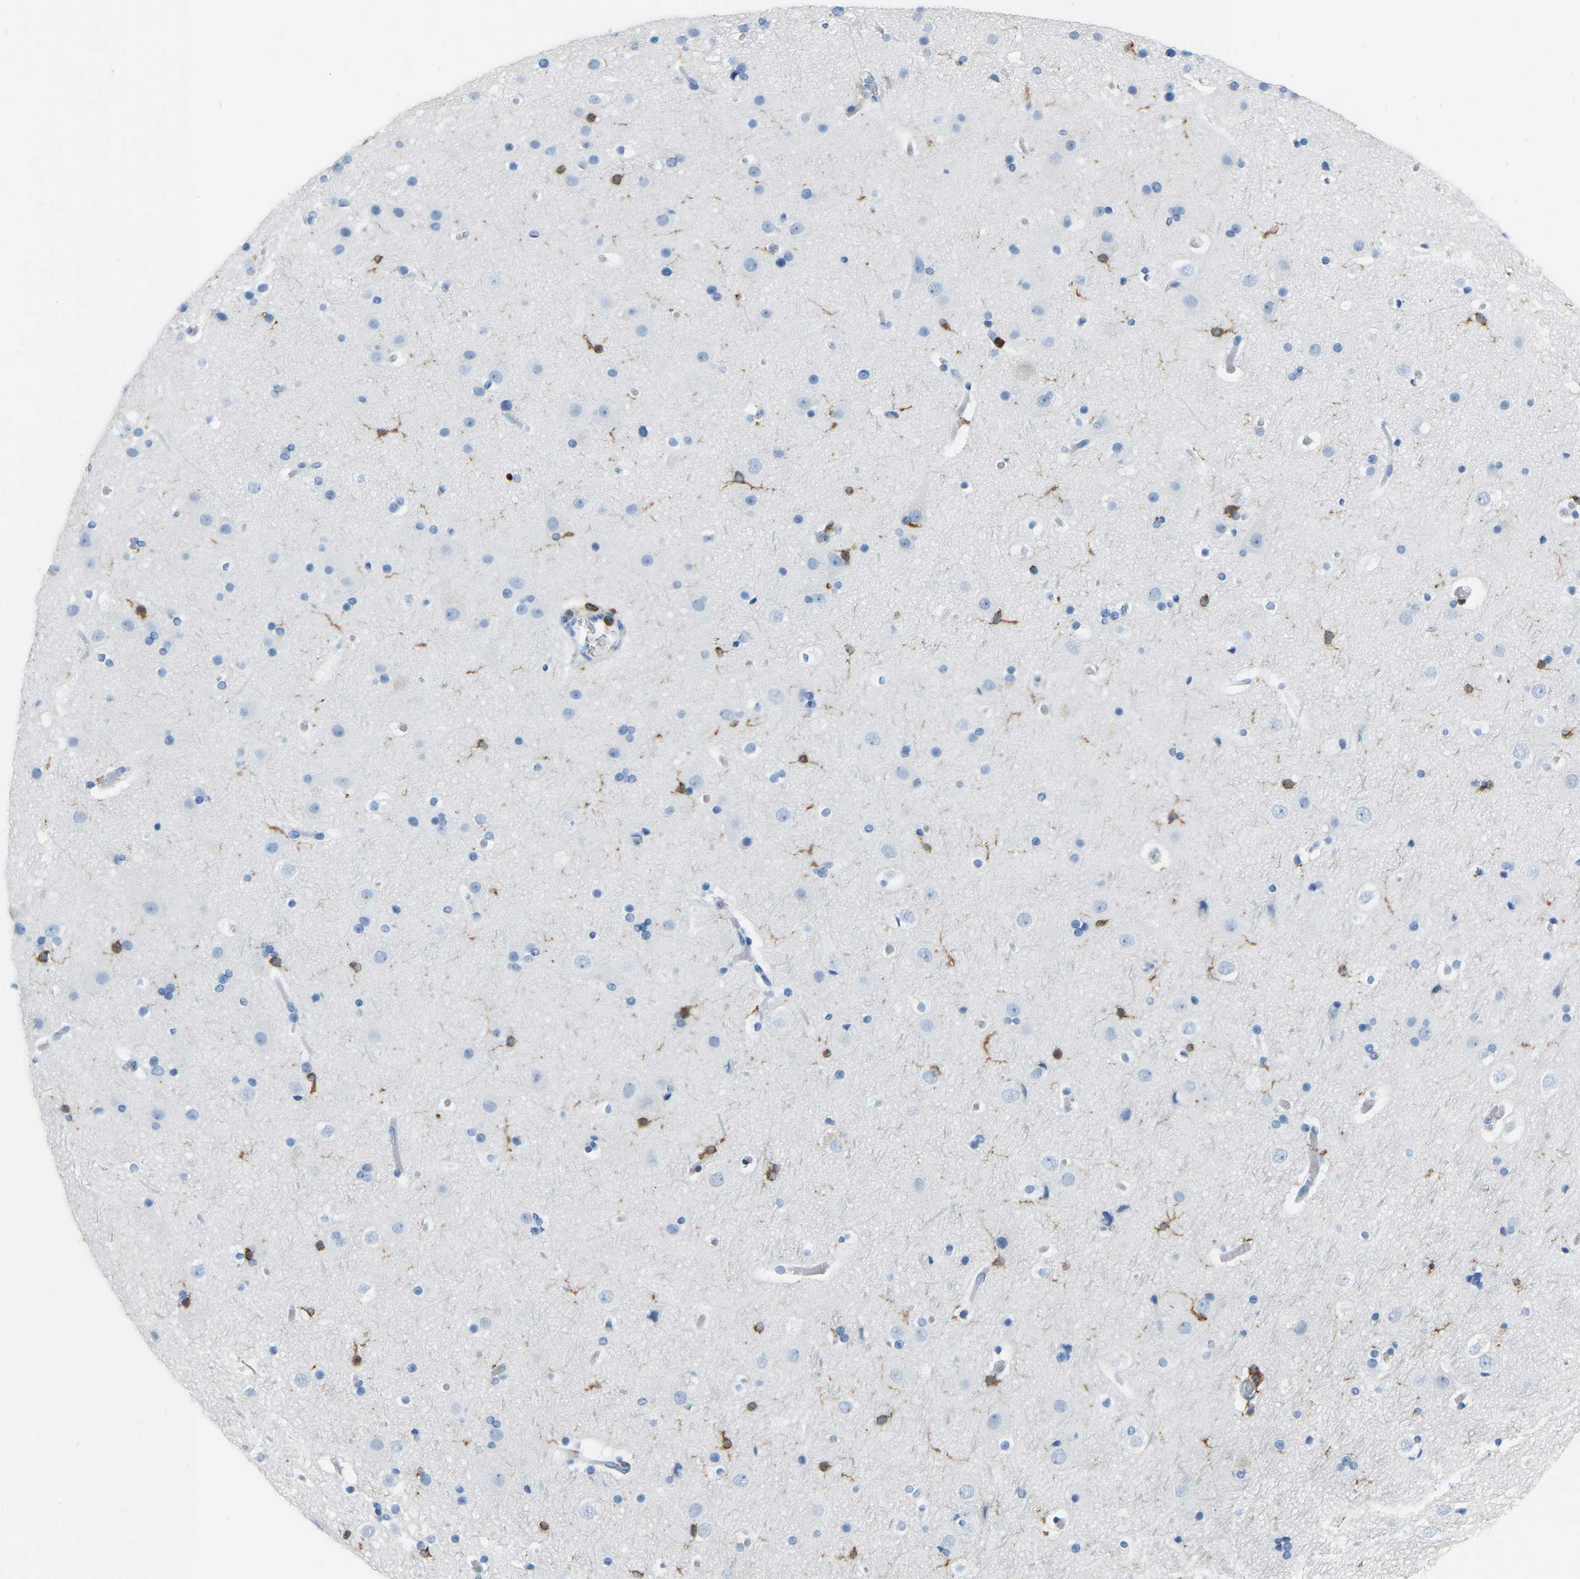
{"staining": {"intensity": "negative", "quantity": "none", "location": "none"}, "tissue": "cerebral cortex", "cell_type": "Endothelial cells", "image_type": "normal", "snomed": [{"axis": "morphology", "description": "Normal tissue, NOS"}, {"axis": "topography", "description": "Cerebral cortex"}], "caption": "The IHC histopathology image has no significant positivity in endothelial cells of cerebral cortex. The staining is performed using DAB (3,3'-diaminobenzidine) brown chromogen with nuclei counter-stained in using hematoxylin.", "gene": "ARHGAP45", "patient": {"sex": "male", "age": 57}}